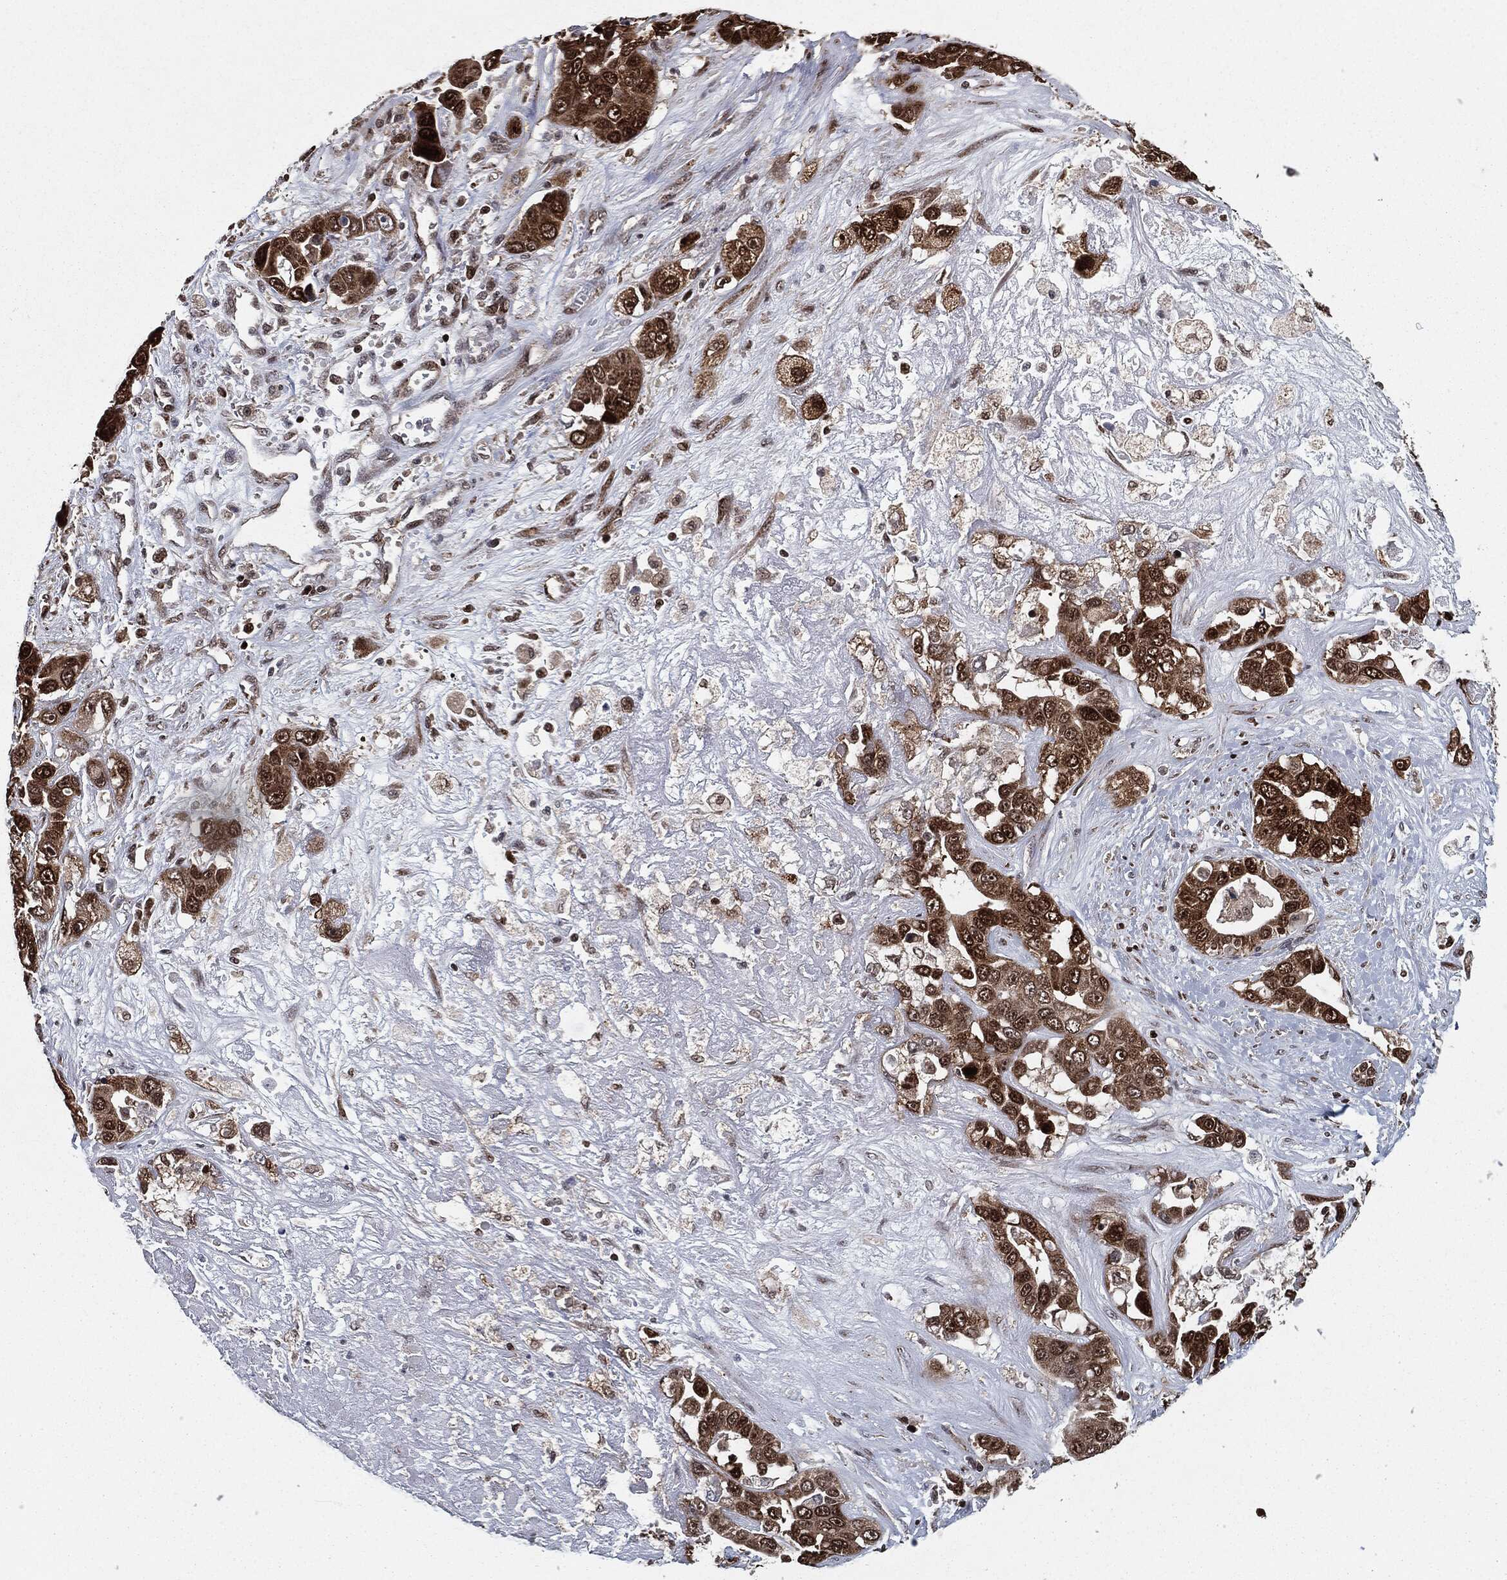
{"staining": {"intensity": "strong", "quantity": ">75%", "location": "cytoplasmic/membranous,nuclear"}, "tissue": "liver cancer", "cell_type": "Tumor cells", "image_type": "cancer", "snomed": [{"axis": "morphology", "description": "Cholangiocarcinoma"}, {"axis": "topography", "description": "Liver"}], "caption": "Immunohistochemistry (IHC) (DAB) staining of cholangiocarcinoma (liver) reveals strong cytoplasmic/membranous and nuclear protein staining in about >75% of tumor cells.", "gene": "CHCHD2", "patient": {"sex": "female", "age": 52}}